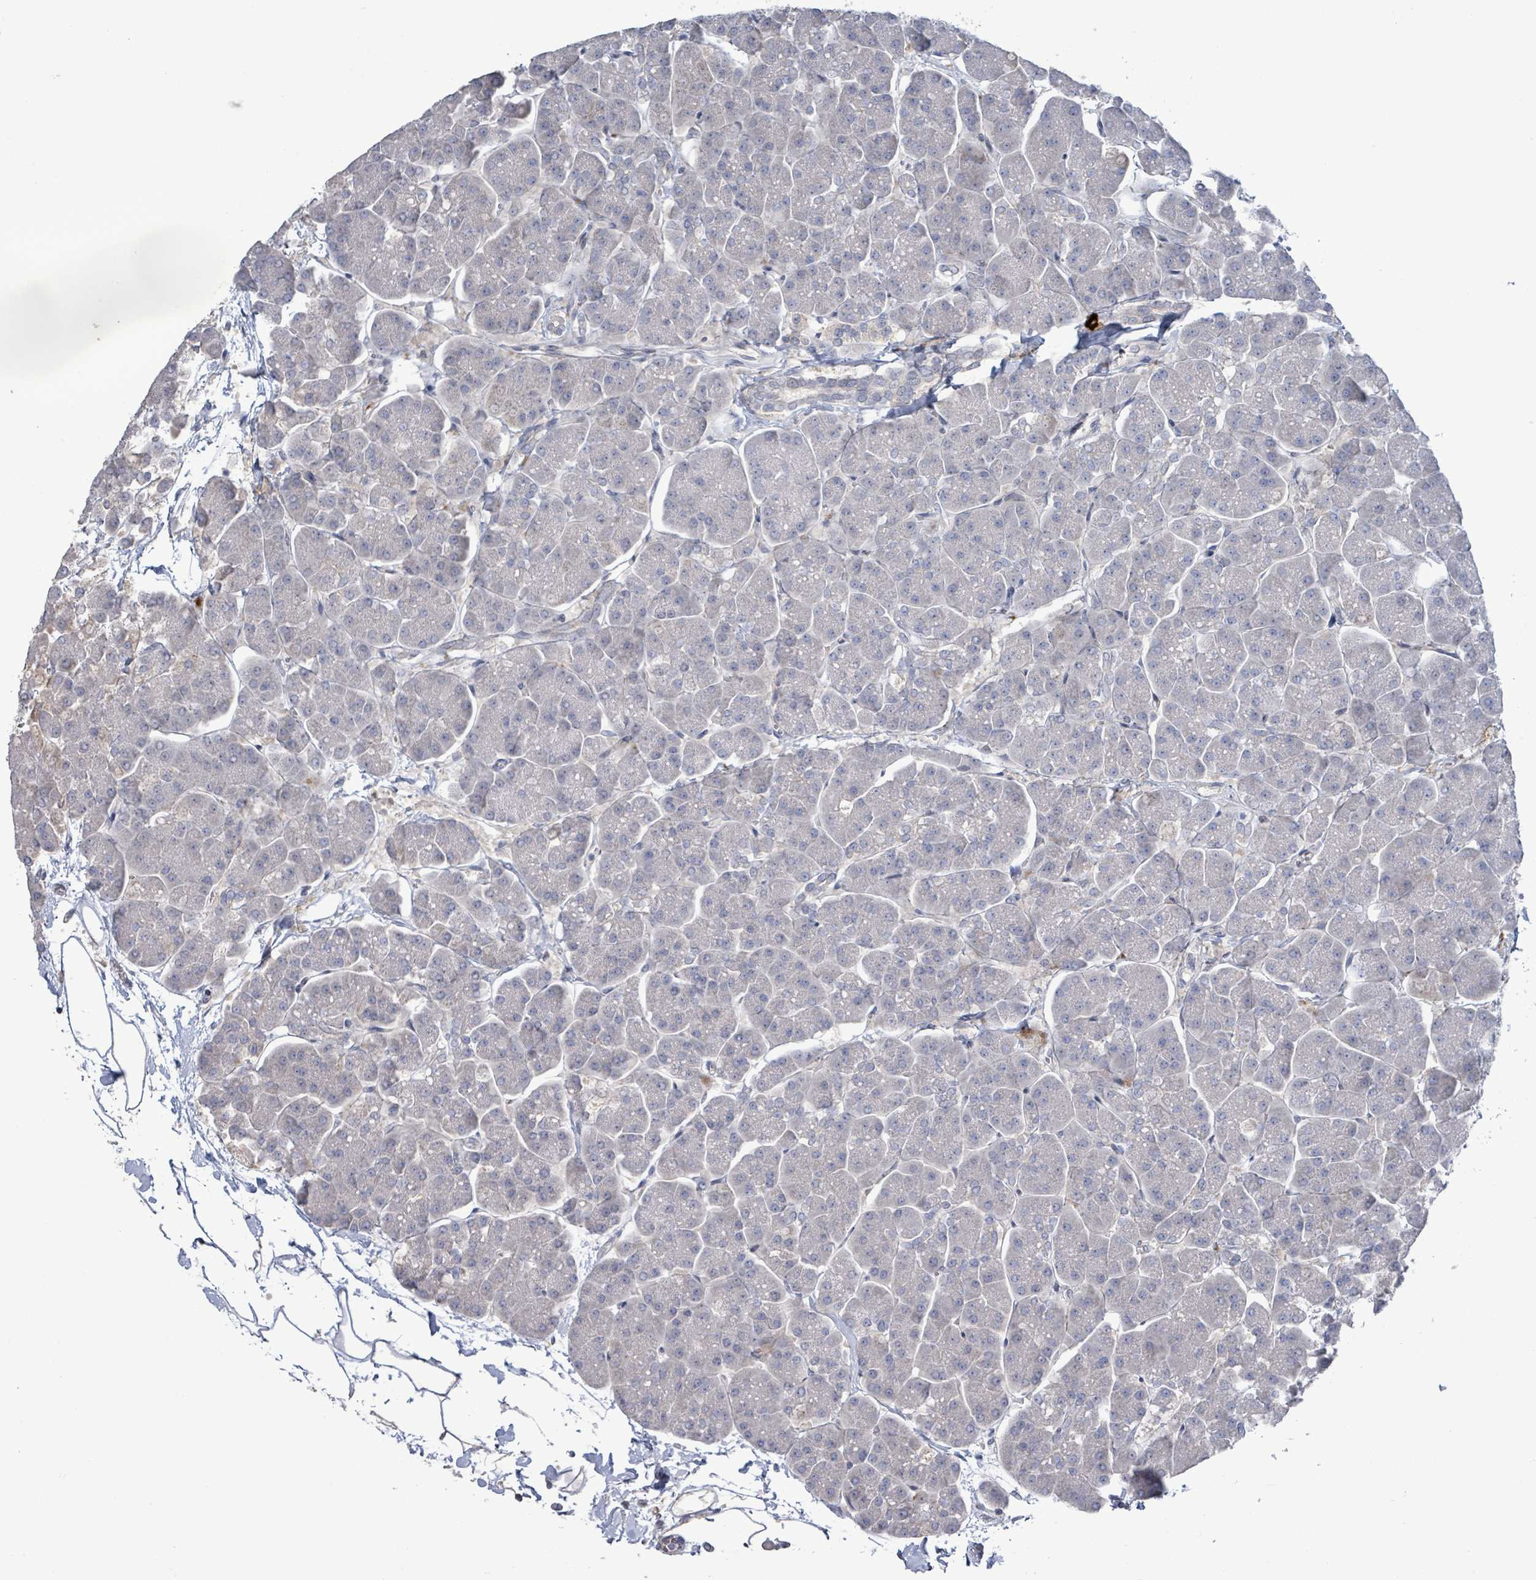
{"staining": {"intensity": "moderate", "quantity": "<25%", "location": "cytoplasmic/membranous"}, "tissue": "pancreas", "cell_type": "Exocrine glandular cells", "image_type": "normal", "snomed": [{"axis": "morphology", "description": "Normal tissue, NOS"}, {"axis": "topography", "description": "Pancreas"}, {"axis": "topography", "description": "Peripheral nerve tissue"}], "caption": "Immunohistochemistry (IHC) photomicrograph of unremarkable pancreas stained for a protein (brown), which exhibits low levels of moderate cytoplasmic/membranous expression in approximately <25% of exocrine glandular cells.", "gene": "LILRA4", "patient": {"sex": "male", "age": 54}}